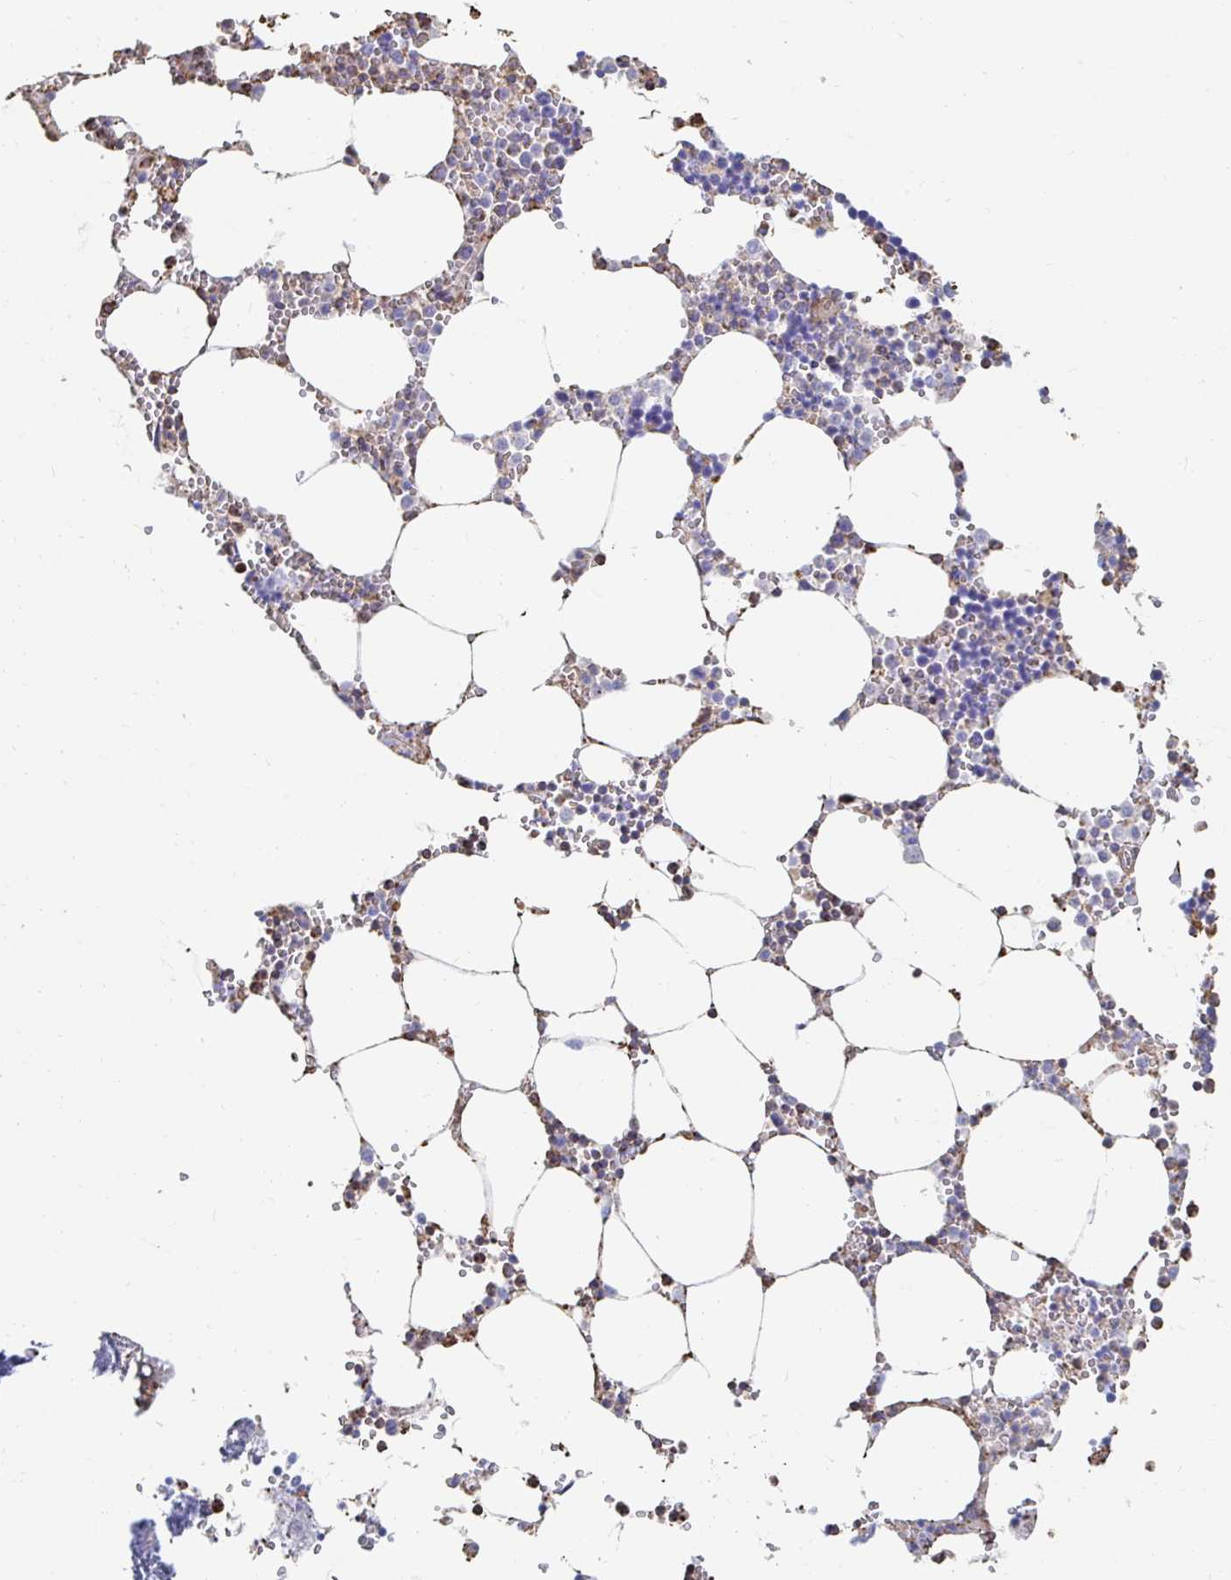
{"staining": {"intensity": "moderate", "quantity": "<25%", "location": "cytoplasmic/membranous"}, "tissue": "bone marrow", "cell_type": "Hematopoietic cells", "image_type": "normal", "snomed": [{"axis": "morphology", "description": "Normal tissue, NOS"}, {"axis": "topography", "description": "Bone marrow"}], "caption": "Immunohistochemical staining of normal bone marrow exhibits moderate cytoplasmic/membranous protein positivity in approximately <25% of hematopoietic cells.", "gene": "PTPN14", "patient": {"sex": "male", "age": 54}}